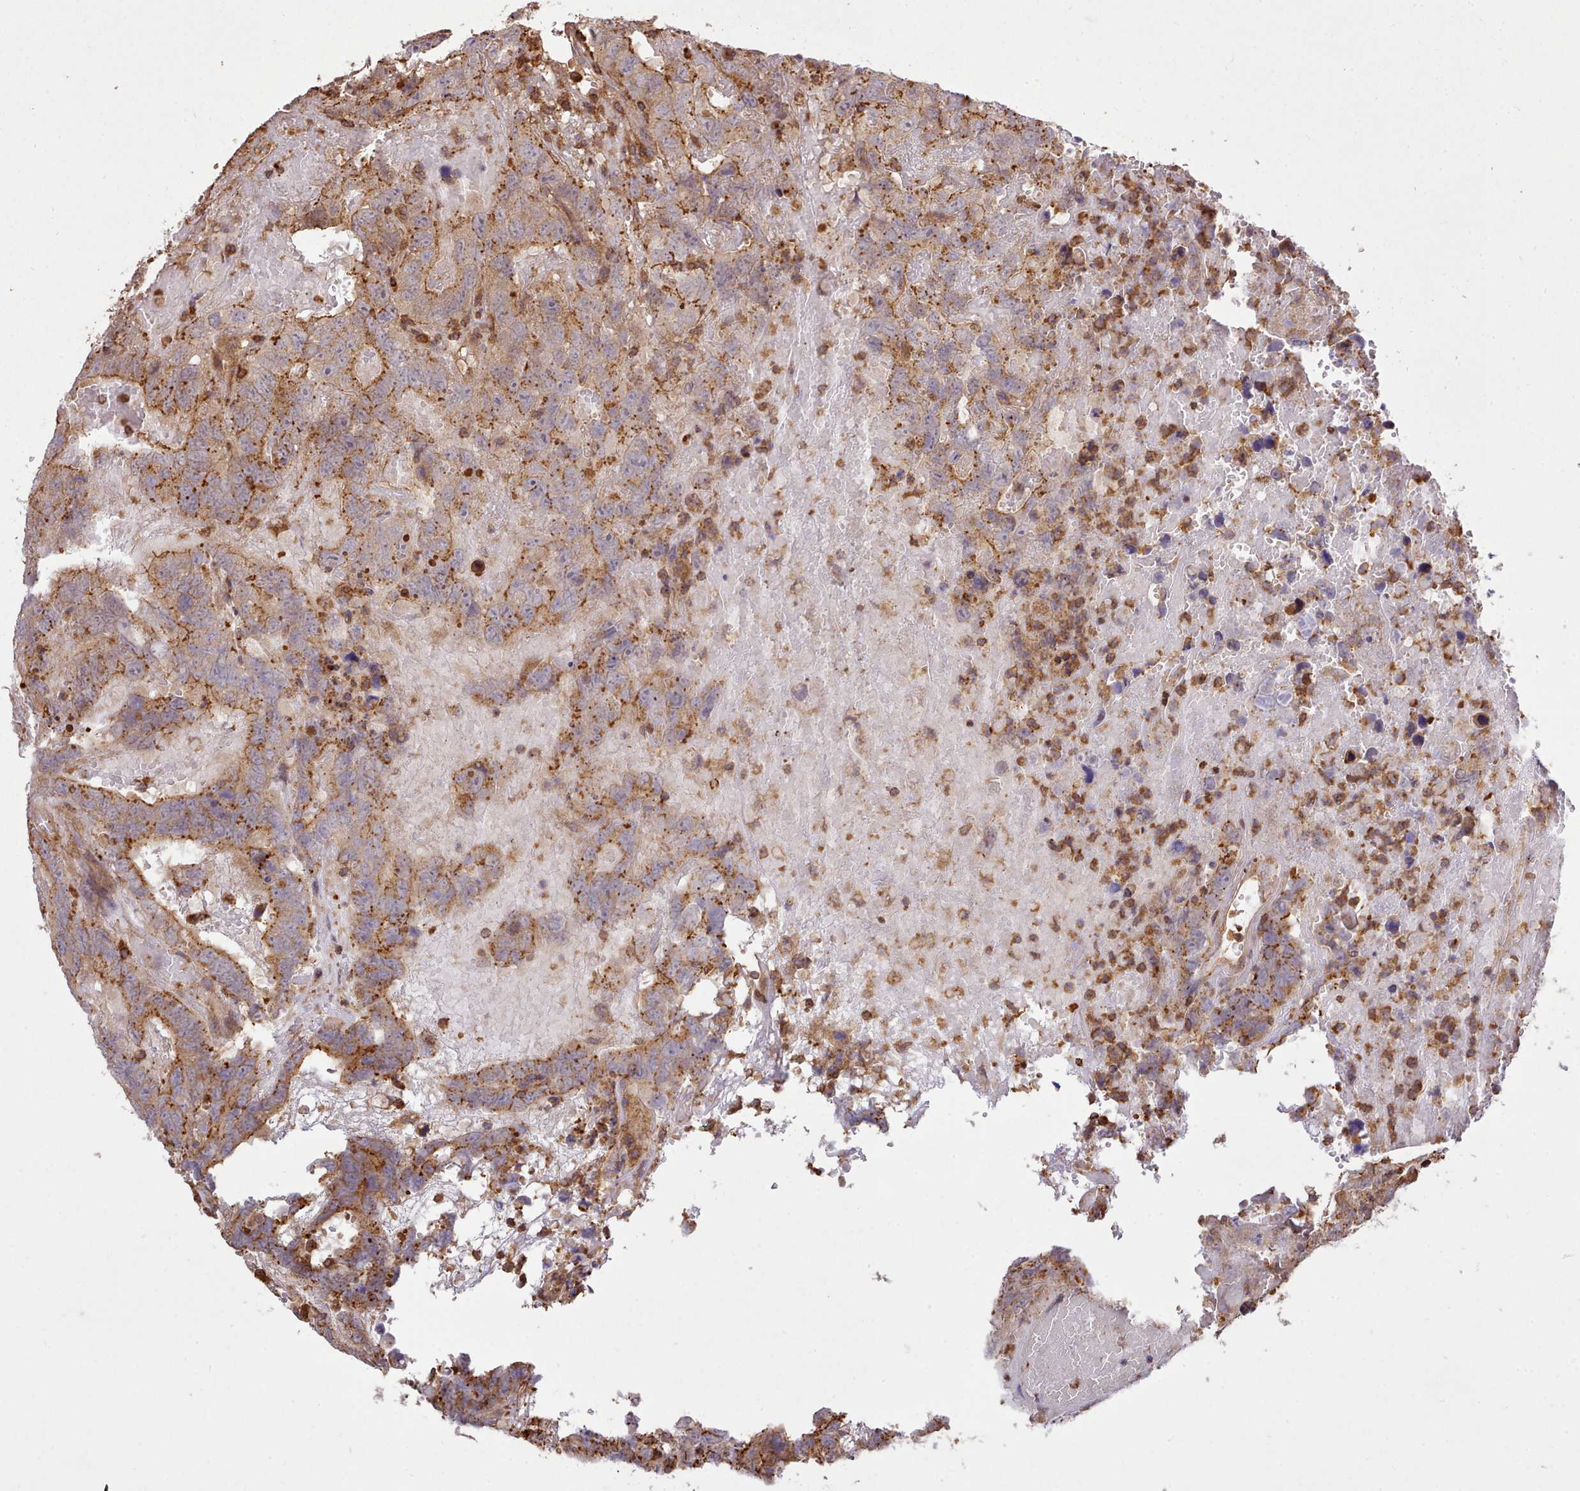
{"staining": {"intensity": "moderate", "quantity": ">75%", "location": "cytoplasmic/membranous"}, "tissue": "testis cancer", "cell_type": "Tumor cells", "image_type": "cancer", "snomed": [{"axis": "morphology", "description": "Carcinoma, Embryonal, NOS"}, {"axis": "topography", "description": "Testis"}], "caption": "Immunohistochemical staining of human testis cancer (embryonal carcinoma) displays medium levels of moderate cytoplasmic/membranous expression in approximately >75% of tumor cells.", "gene": "CAPZA1", "patient": {"sex": "male", "age": 45}}